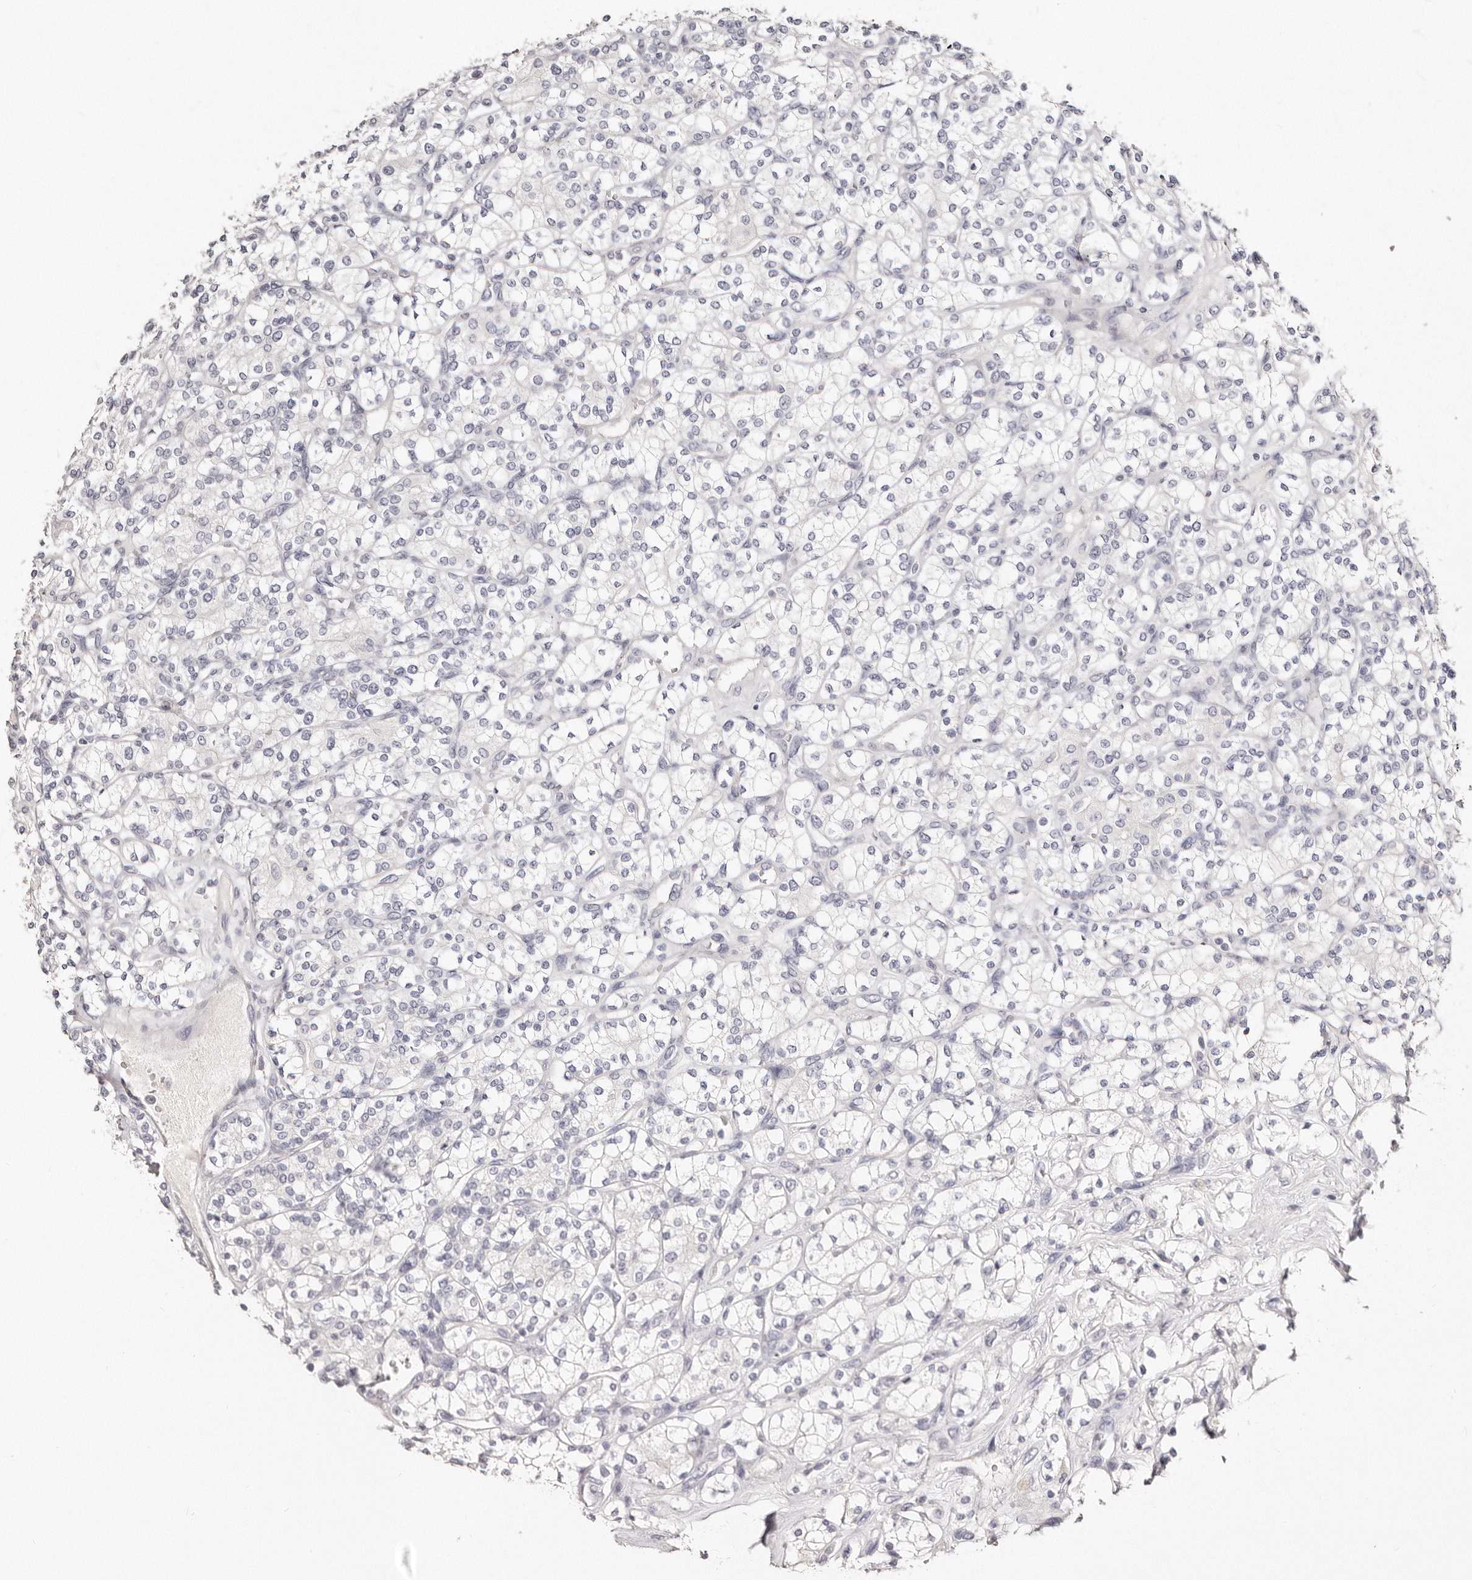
{"staining": {"intensity": "negative", "quantity": "none", "location": "none"}, "tissue": "renal cancer", "cell_type": "Tumor cells", "image_type": "cancer", "snomed": [{"axis": "morphology", "description": "Adenocarcinoma, NOS"}, {"axis": "topography", "description": "Kidney"}], "caption": "Image shows no significant protein expression in tumor cells of renal cancer (adenocarcinoma). (DAB (3,3'-diaminobenzidine) immunohistochemistry (IHC), high magnification).", "gene": "AKNAD1", "patient": {"sex": "male", "age": 77}}